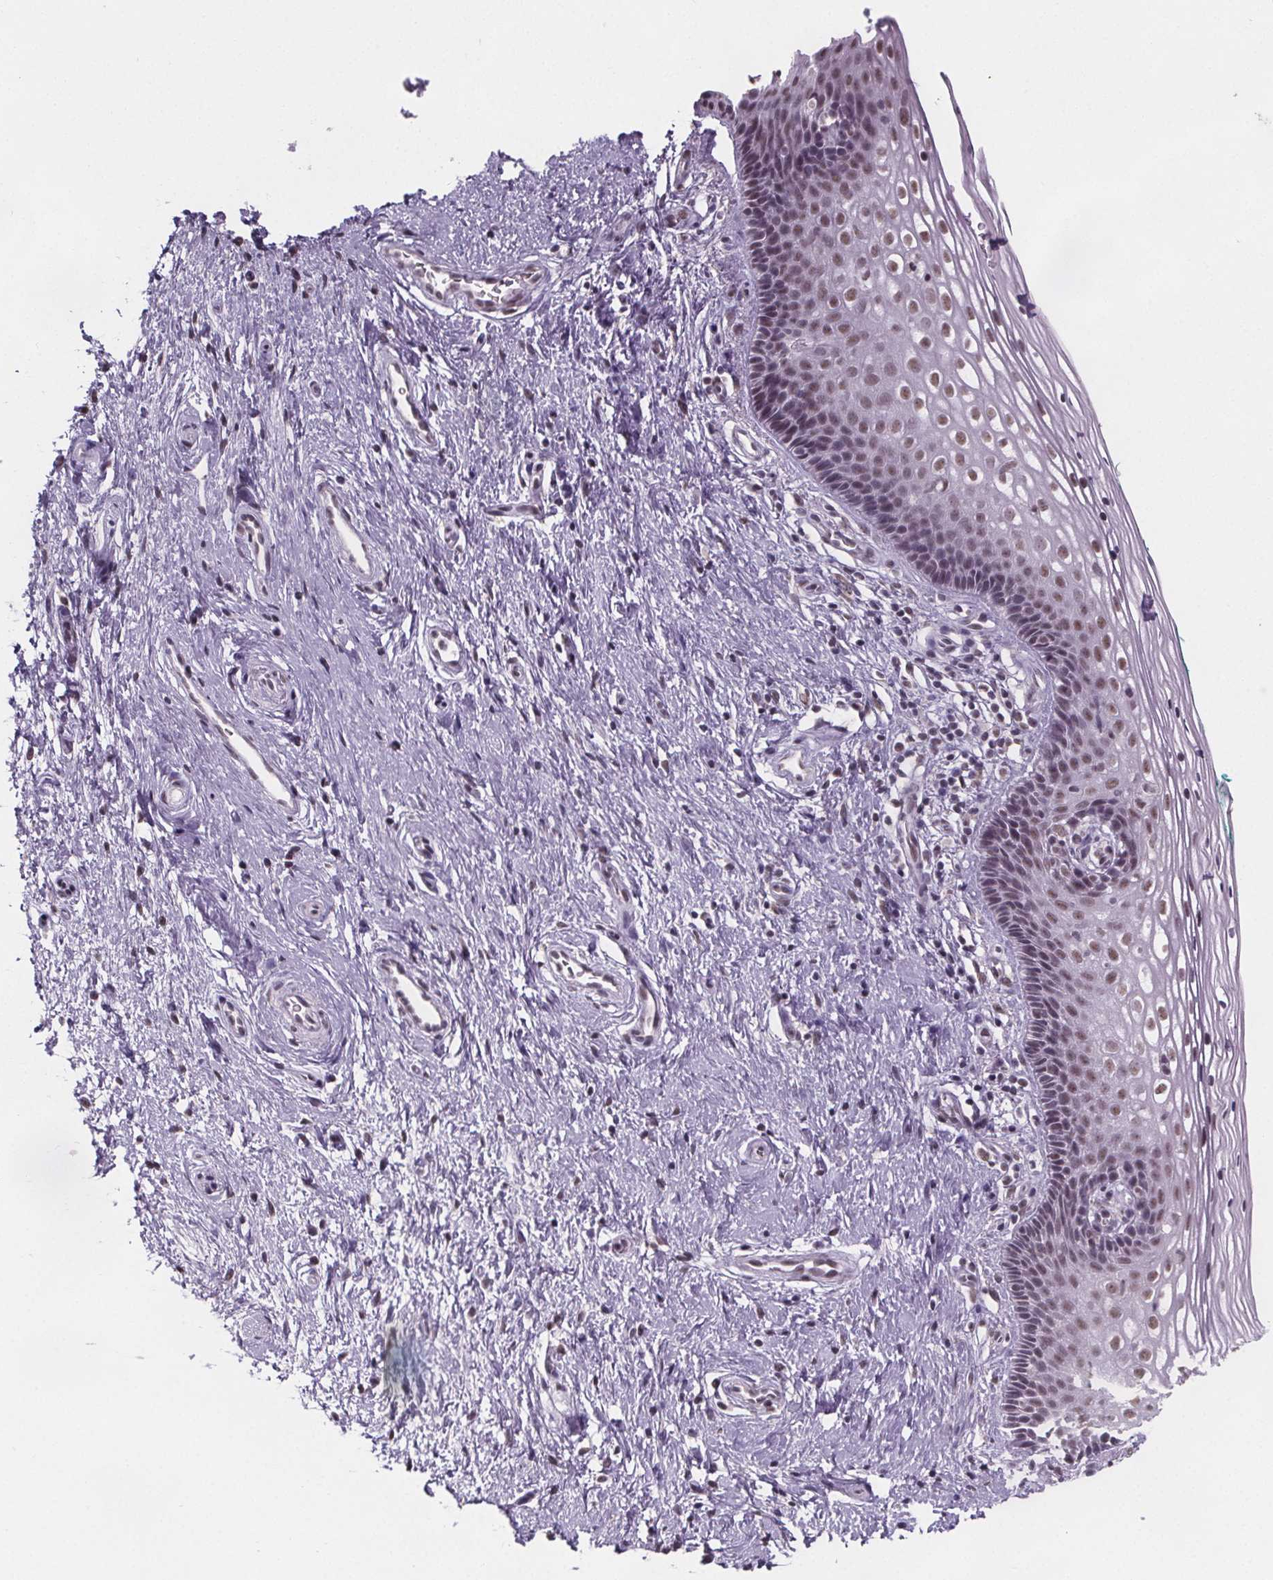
{"staining": {"intensity": "weak", "quantity": ">75%", "location": "nuclear"}, "tissue": "cervix", "cell_type": "Glandular cells", "image_type": "normal", "snomed": [{"axis": "morphology", "description": "Normal tissue, NOS"}, {"axis": "topography", "description": "Cervix"}], "caption": "Immunohistochemistry (IHC) micrograph of normal cervix: human cervix stained using immunohistochemistry (IHC) exhibits low levels of weak protein expression localized specifically in the nuclear of glandular cells, appearing as a nuclear brown color.", "gene": "ZNF572", "patient": {"sex": "female", "age": 34}}